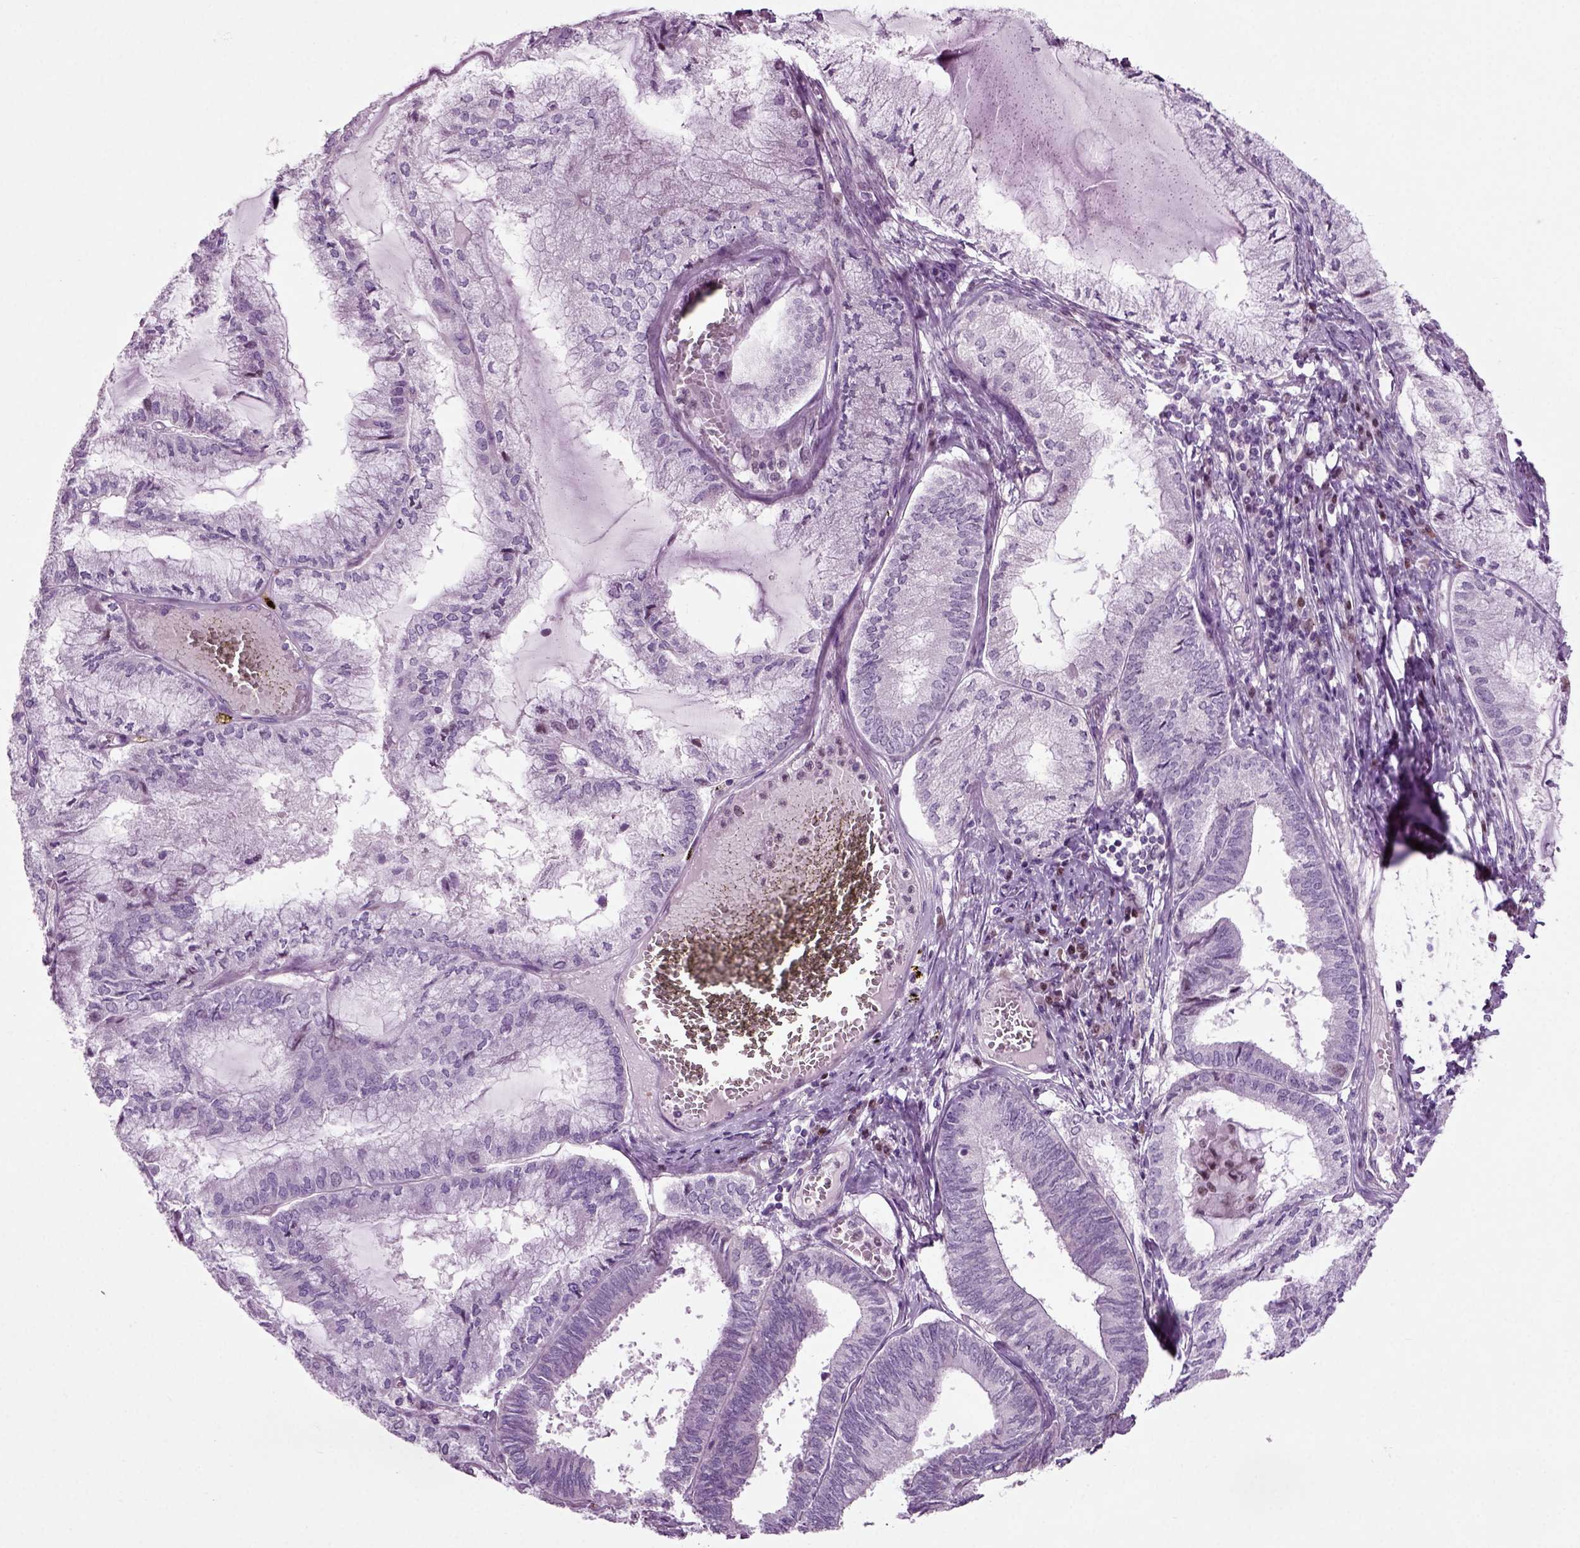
{"staining": {"intensity": "negative", "quantity": "none", "location": "none"}, "tissue": "endometrial cancer", "cell_type": "Tumor cells", "image_type": "cancer", "snomed": [{"axis": "morphology", "description": "Carcinoma, NOS"}, {"axis": "topography", "description": "Endometrium"}], "caption": "This is an immunohistochemistry histopathology image of human carcinoma (endometrial). There is no staining in tumor cells.", "gene": "ARID3A", "patient": {"sex": "female", "age": 62}}